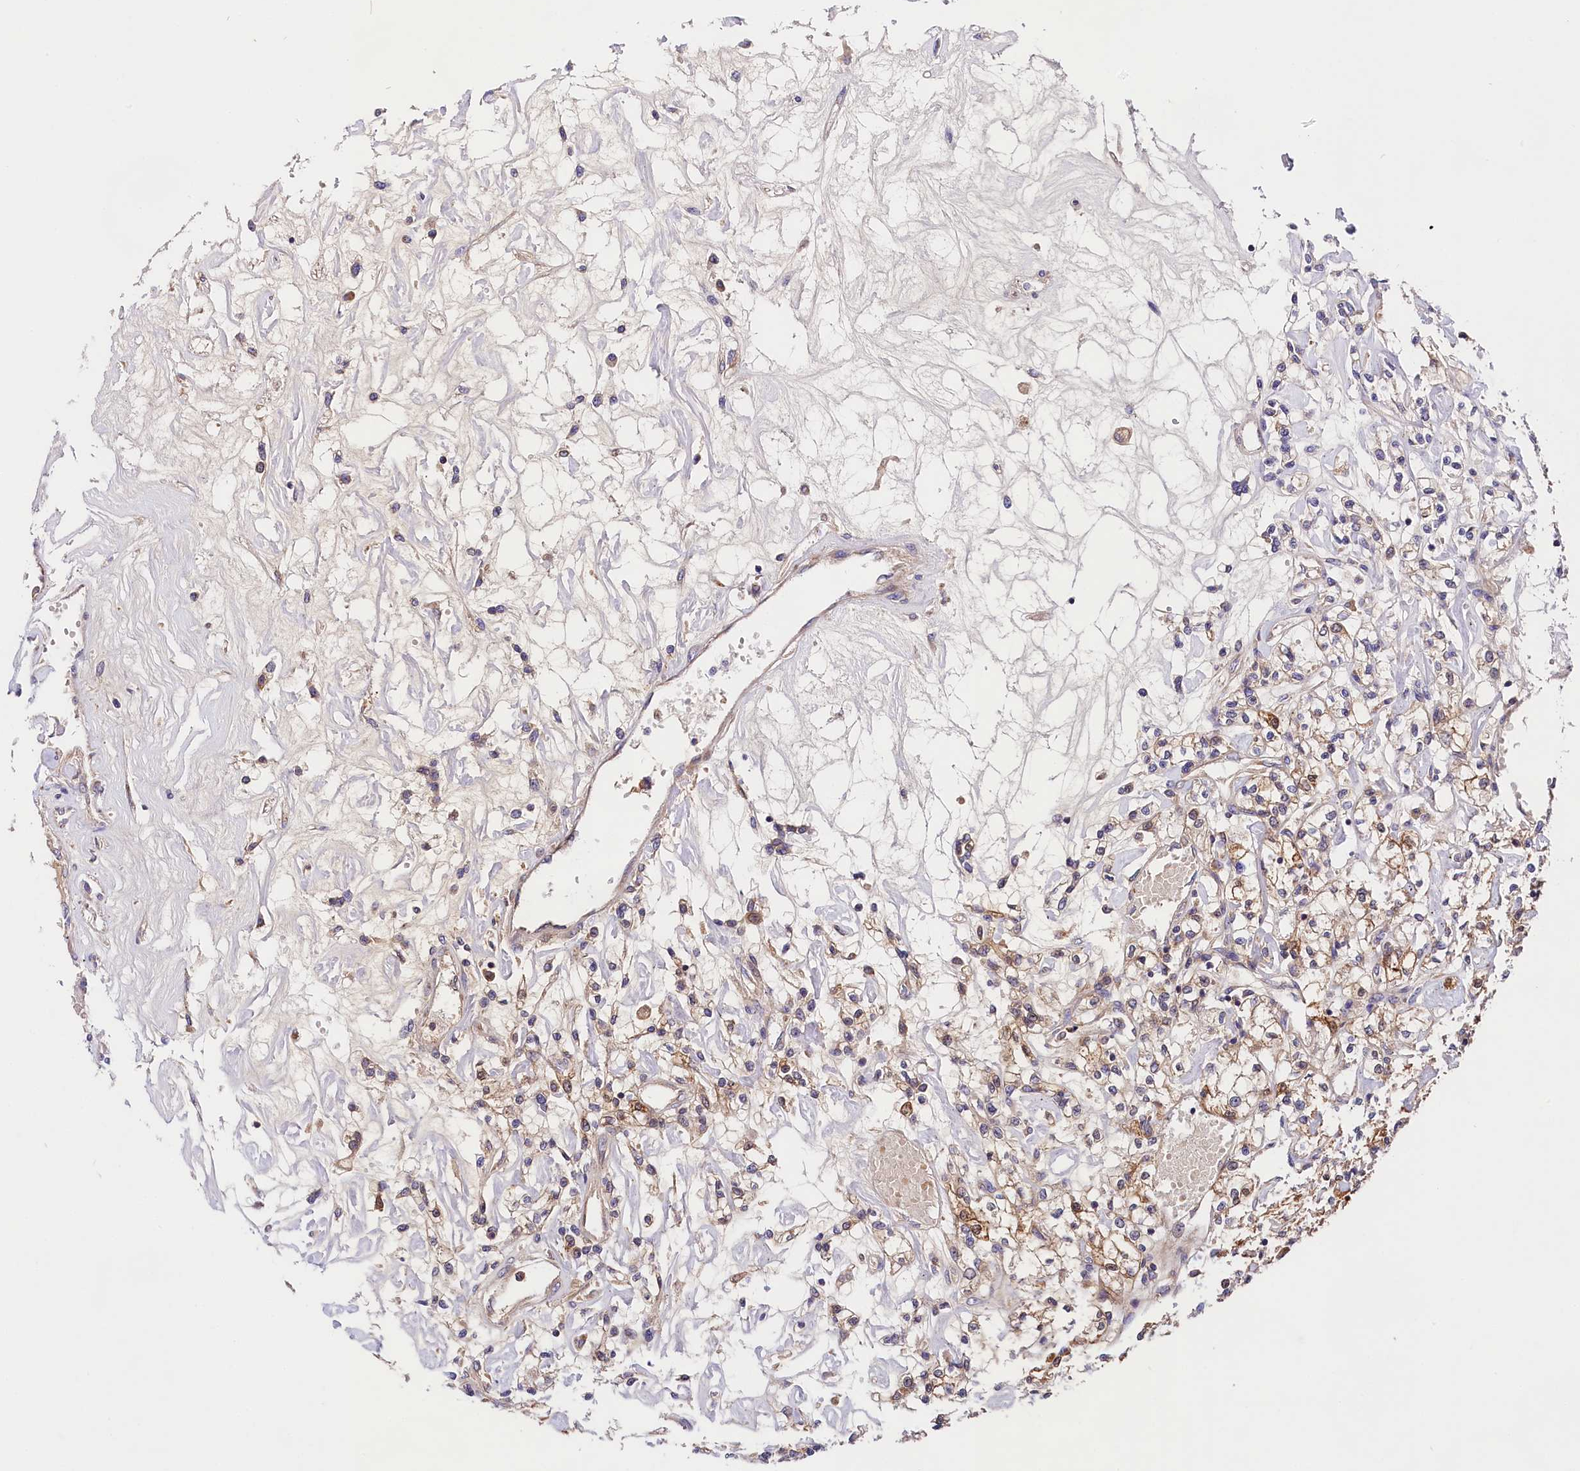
{"staining": {"intensity": "moderate", "quantity": "25%-75%", "location": "cytoplasmic/membranous"}, "tissue": "renal cancer", "cell_type": "Tumor cells", "image_type": "cancer", "snomed": [{"axis": "morphology", "description": "Adenocarcinoma, NOS"}, {"axis": "topography", "description": "Kidney"}], "caption": "This image displays immunohistochemistry staining of renal adenocarcinoma, with medium moderate cytoplasmic/membranous positivity in about 25%-75% of tumor cells.", "gene": "SPG11", "patient": {"sex": "female", "age": 59}}